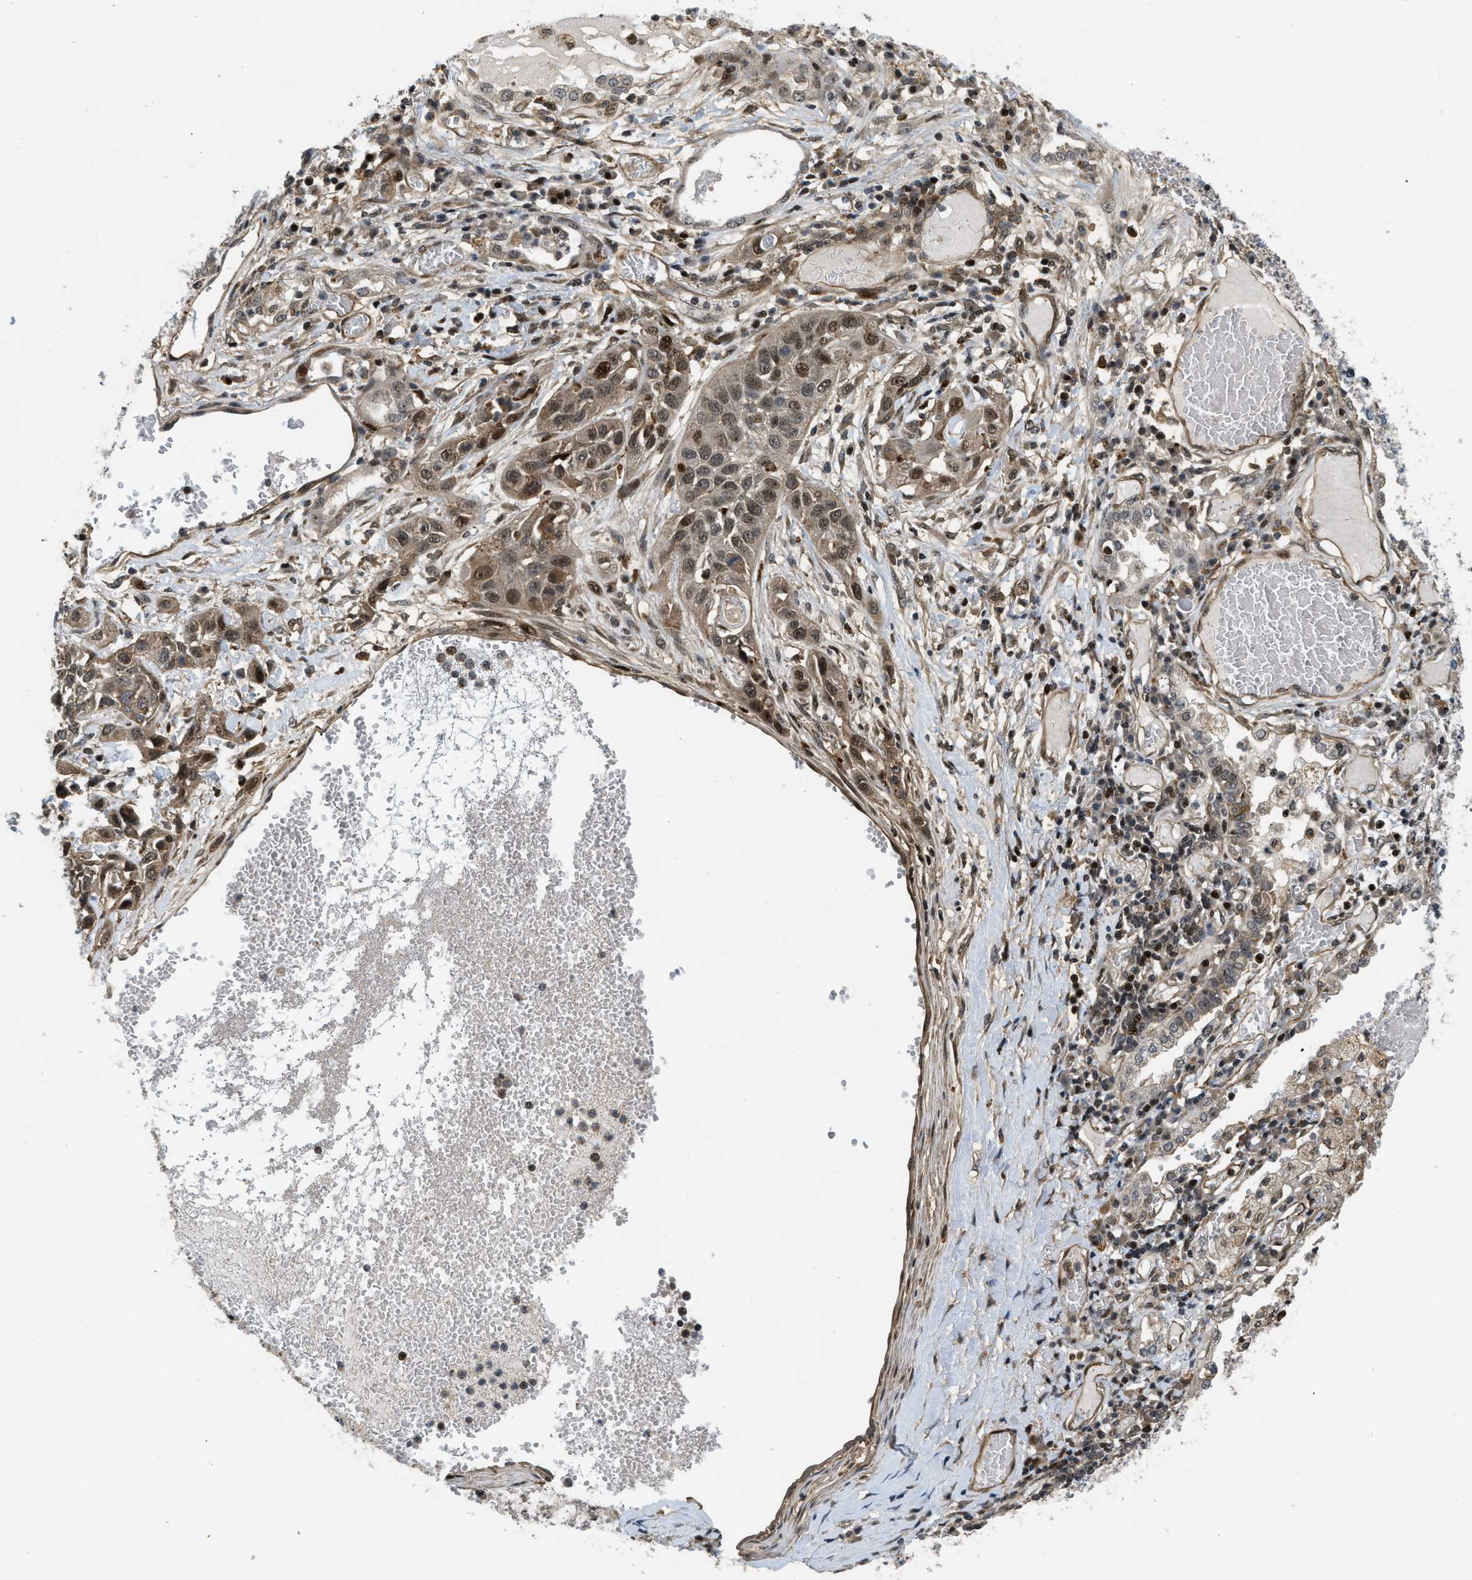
{"staining": {"intensity": "moderate", "quantity": "25%-75%", "location": "cytoplasmic/membranous,nuclear"}, "tissue": "lung cancer", "cell_type": "Tumor cells", "image_type": "cancer", "snomed": [{"axis": "morphology", "description": "Squamous cell carcinoma, NOS"}, {"axis": "topography", "description": "Lung"}], "caption": "Immunohistochemistry (IHC) image of lung cancer (squamous cell carcinoma) stained for a protein (brown), which shows medium levels of moderate cytoplasmic/membranous and nuclear staining in about 25%-75% of tumor cells.", "gene": "LTA4H", "patient": {"sex": "male", "age": 71}}